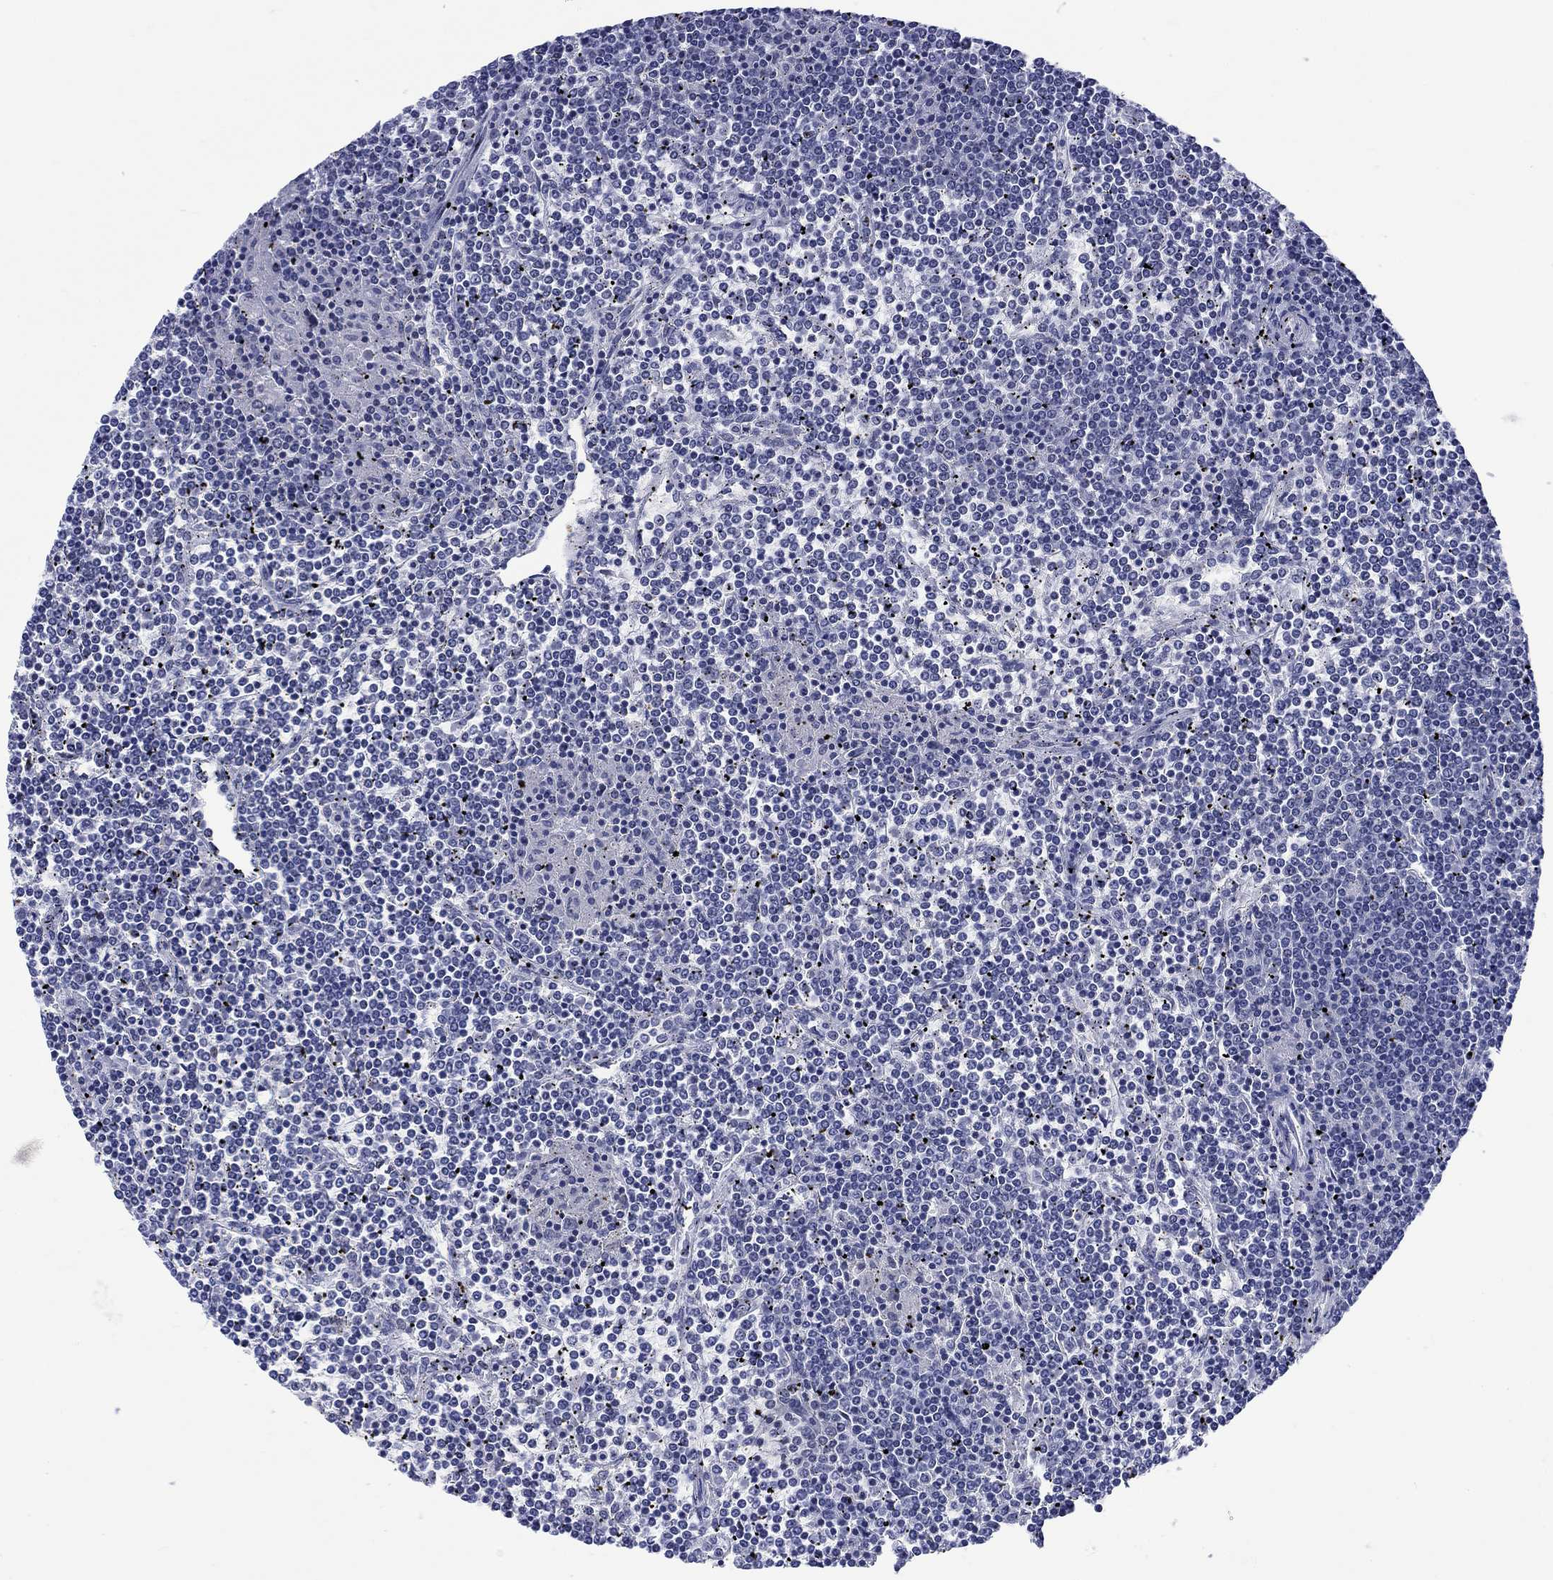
{"staining": {"intensity": "negative", "quantity": "none", "location": "none"}, "tissue": "lymphoma", "cell_type": "Tumor cells", "image_type": "cancer", "snomed": [{"axis": "morphology", "description": "Malignant lymphoma, non-Hodgkin's type, Low grade"}, {"axis": "topography", "description": "Spleen"}], "caption": "Immunohistochemistry histopathology image of neoplastic tissue: human lymphoma stained with DAB reveals no significant protein positivity in tumor cells.", "gene": "KRT76", "patient": {"sex": "female", "age": 19}}